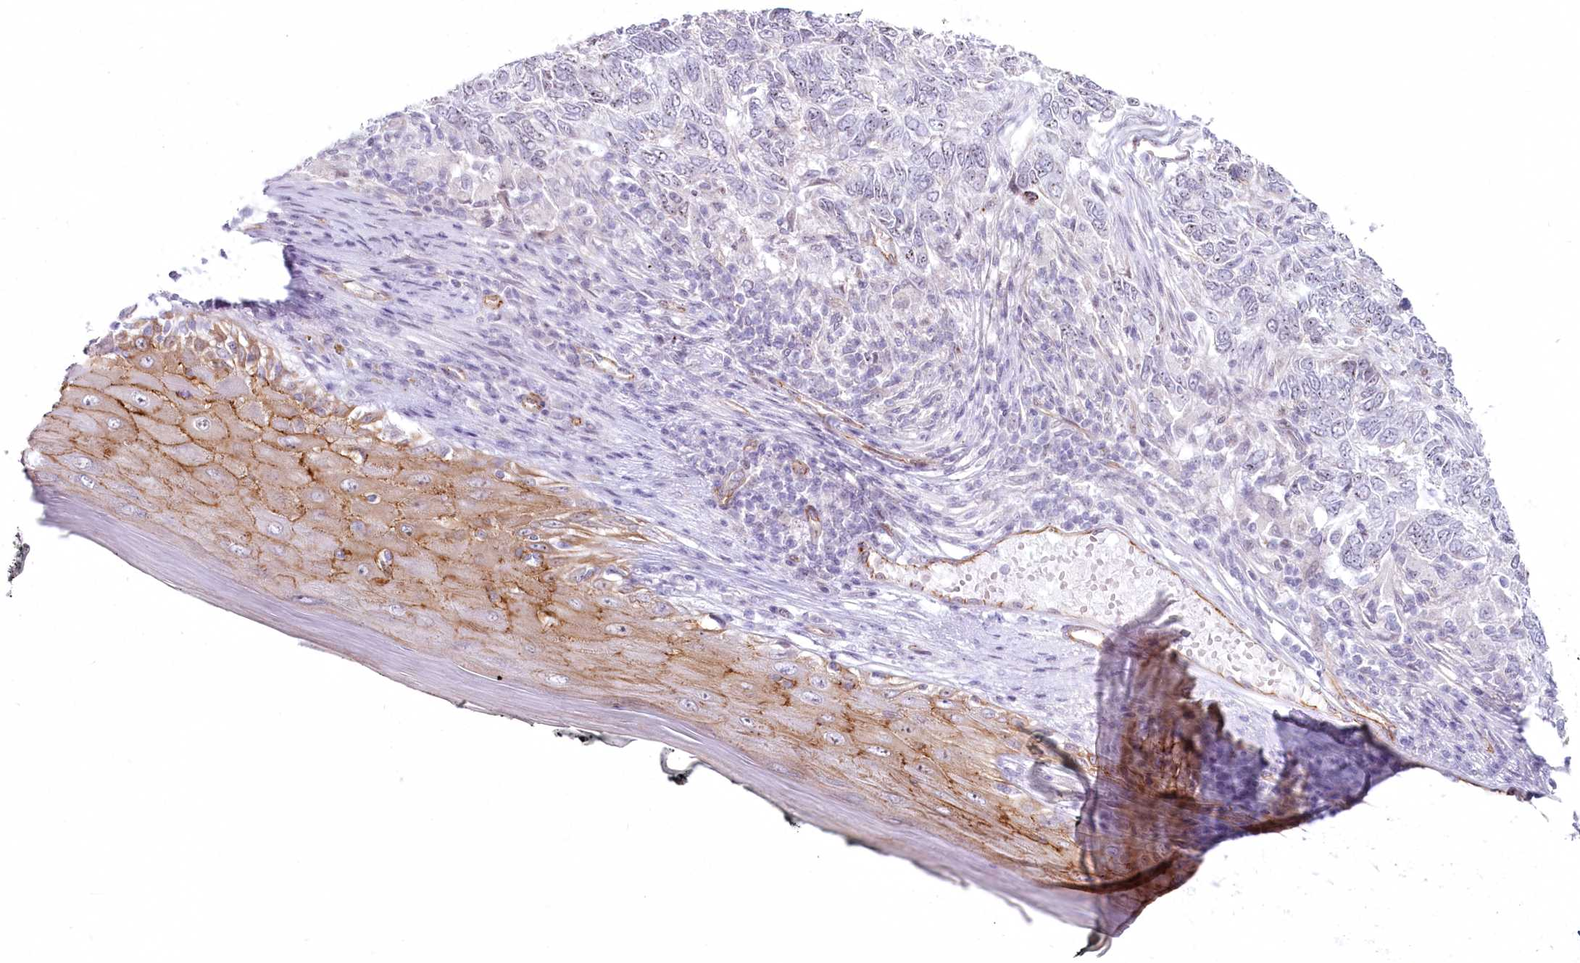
{"staining": {"intensity": "negative", "quantity": "none", "location": "none"}, "tissue": "skin cancer", "cell_type": "Tumor cells", "image_type": "cancer", "snomed": [{"axis": "morphology", "description": "Basal cell carcinoma"}, {"axis": "topography", "description": "Skin"}], "caption": "Tumor cells are negative for protein expression in human skin cancer.", "gene": "ABHD8", "patient": {"sex": "female", "age": 65}}